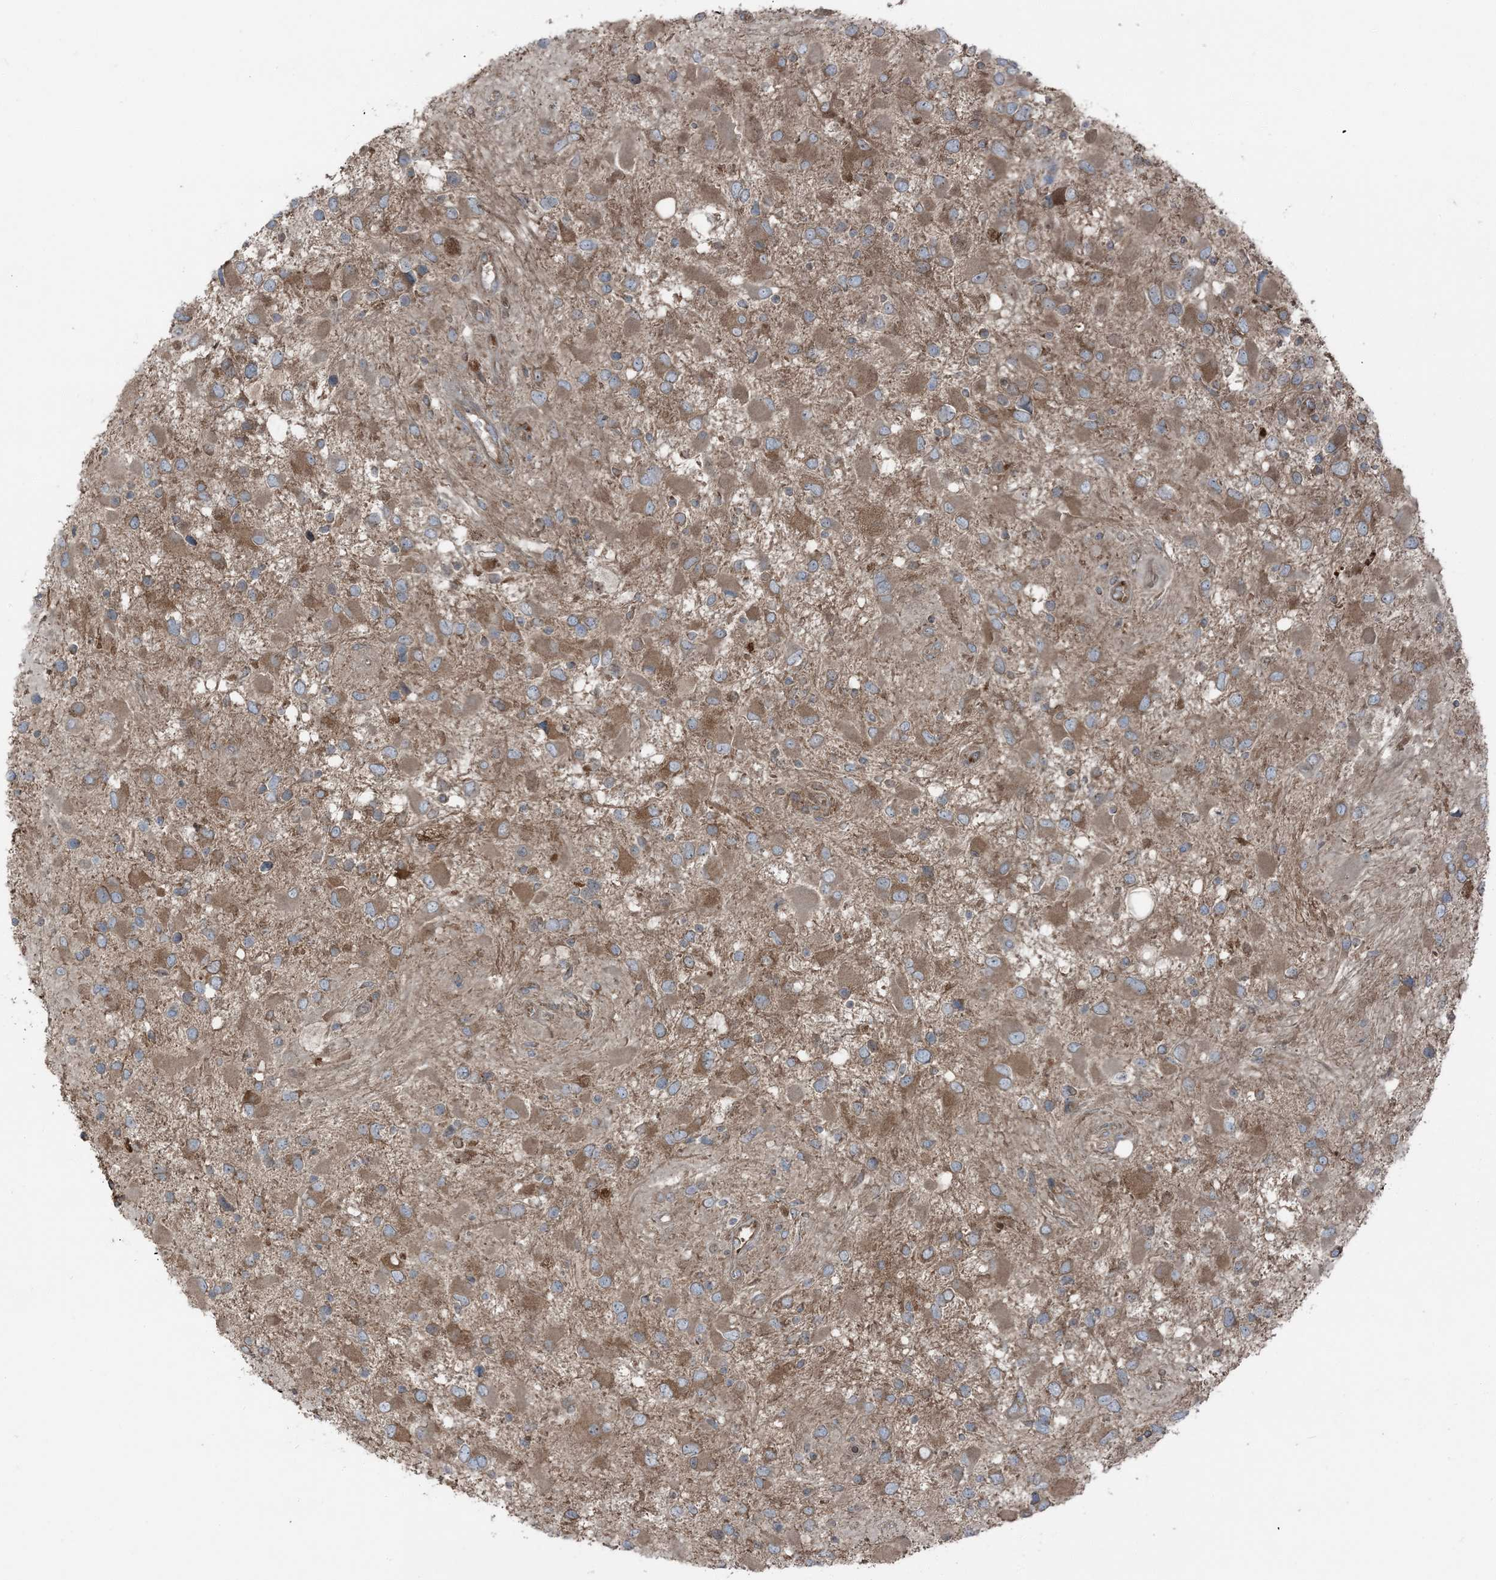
{"staining": {"intensity": "moderate", "quantity": ">75%", "location": "cytoplasmic/membranous"}, "tissue": "glioma", "cell_type": "Tumor cells", "image_type": "cancer", "snomed": [{"axis": "morphology", "description": "Glioma, malignant, High grade"}, {"axis": "topography", "description": "Brain"}], "caption": "Glioma tissue reveals moderate cytoplasmic/membranous positivity in about >75% of tumor cells", "gene": "RAB3GAP1", "patient": {"sex": "male", "age": 53}}